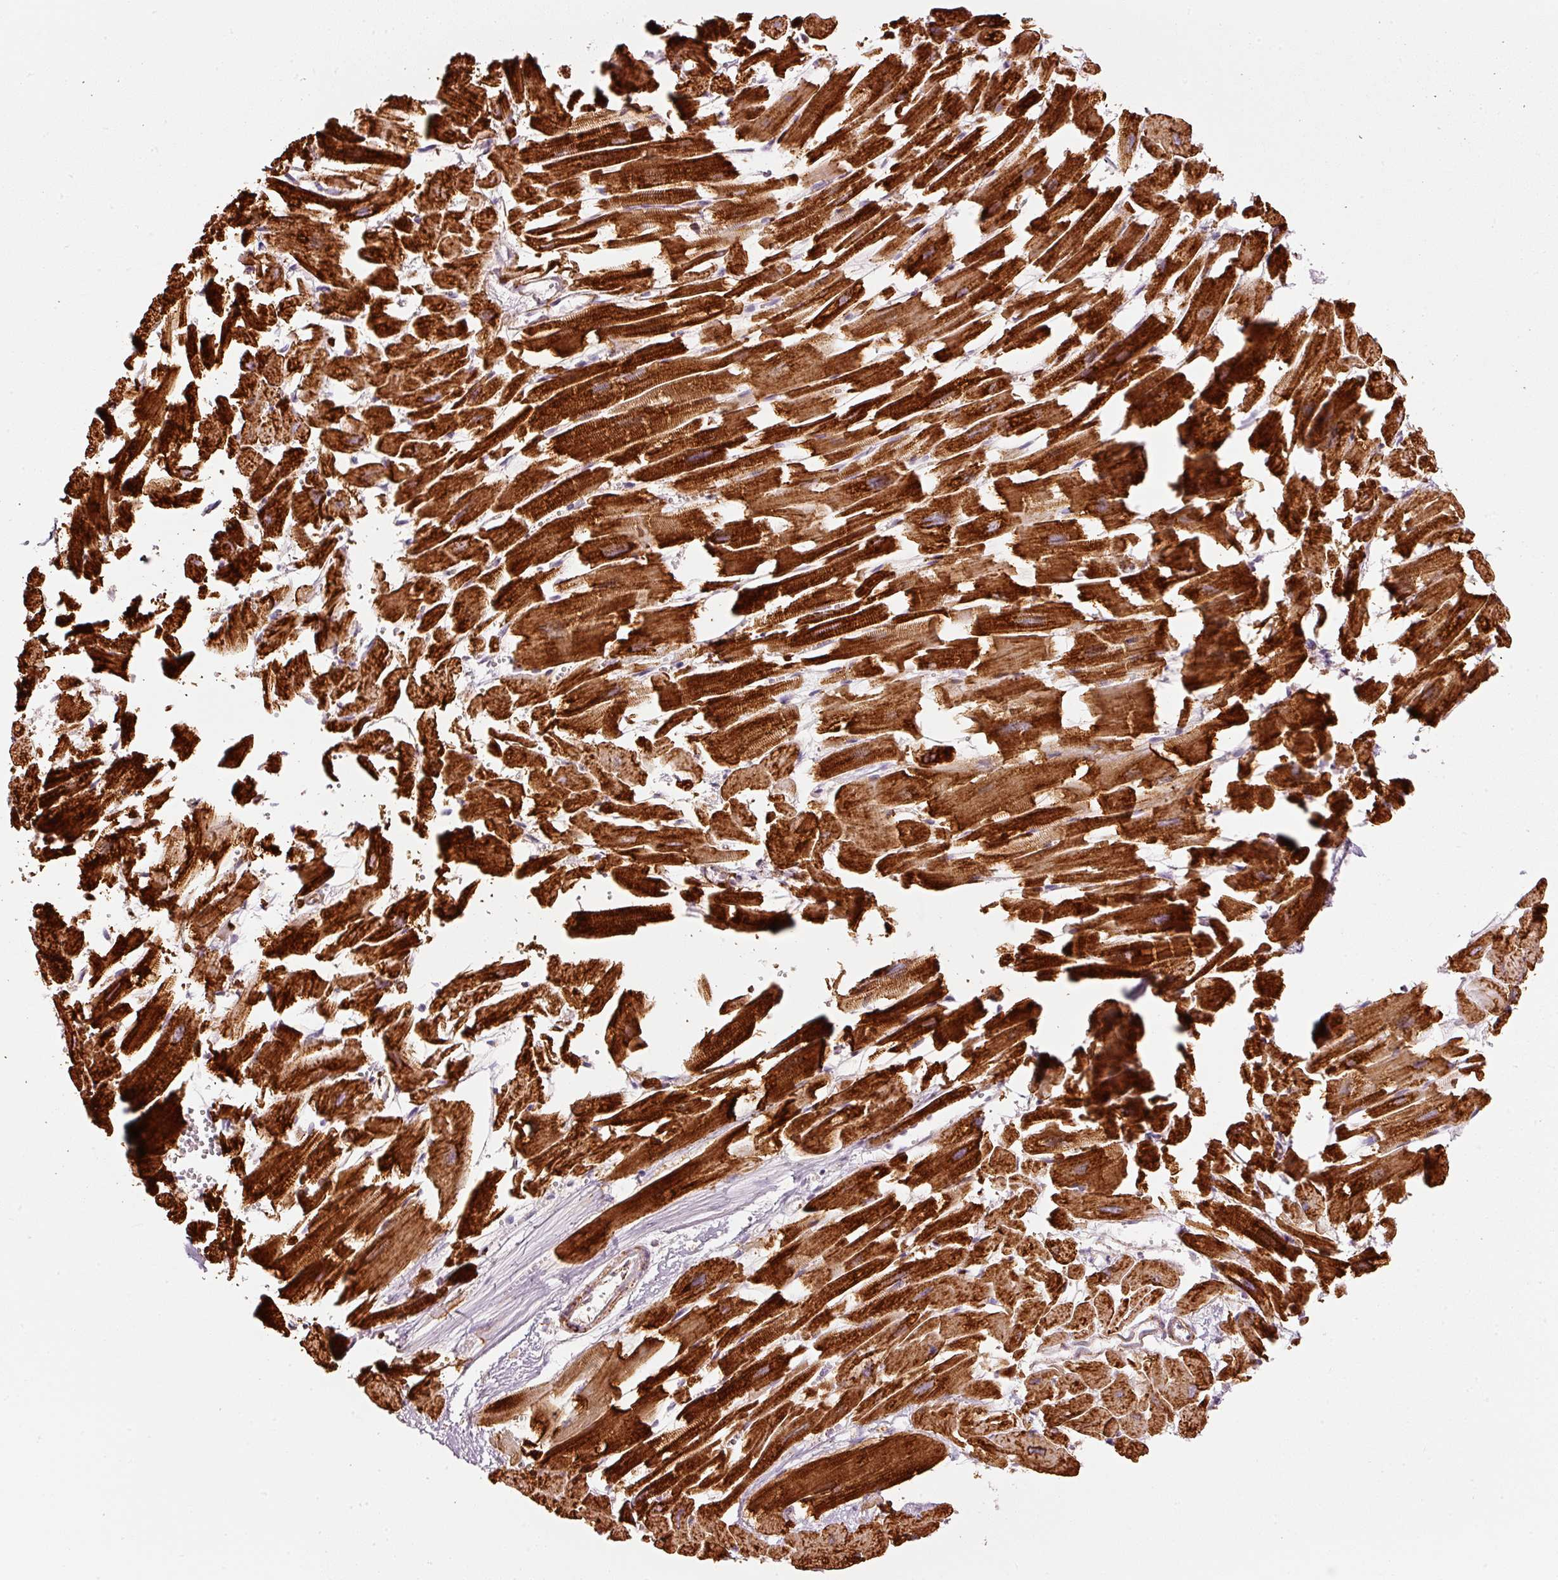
{"staining": {"intensity": "strong", "quantity": ">75%", "location": "cytoplasmic/membranous"}, "tissue": "heart muscle", "cell_type": "Cardiomyocytes", "image_type": "normal", "snomed": [{"axis": "morphology", "description": "Normal tissue, NOS"}, {"axis": "topography", "description": "Heart"}], "caption": "Protein expression analysis of normal human heart muscle reveals strong cytoplasmic/membranous positivity in approximately >75% of cardiomyocytes. (Brightfield microscopy of DAB IHC at high magnification).", "gene": "MT", "patient": {"sex": "female", "age": 64}}